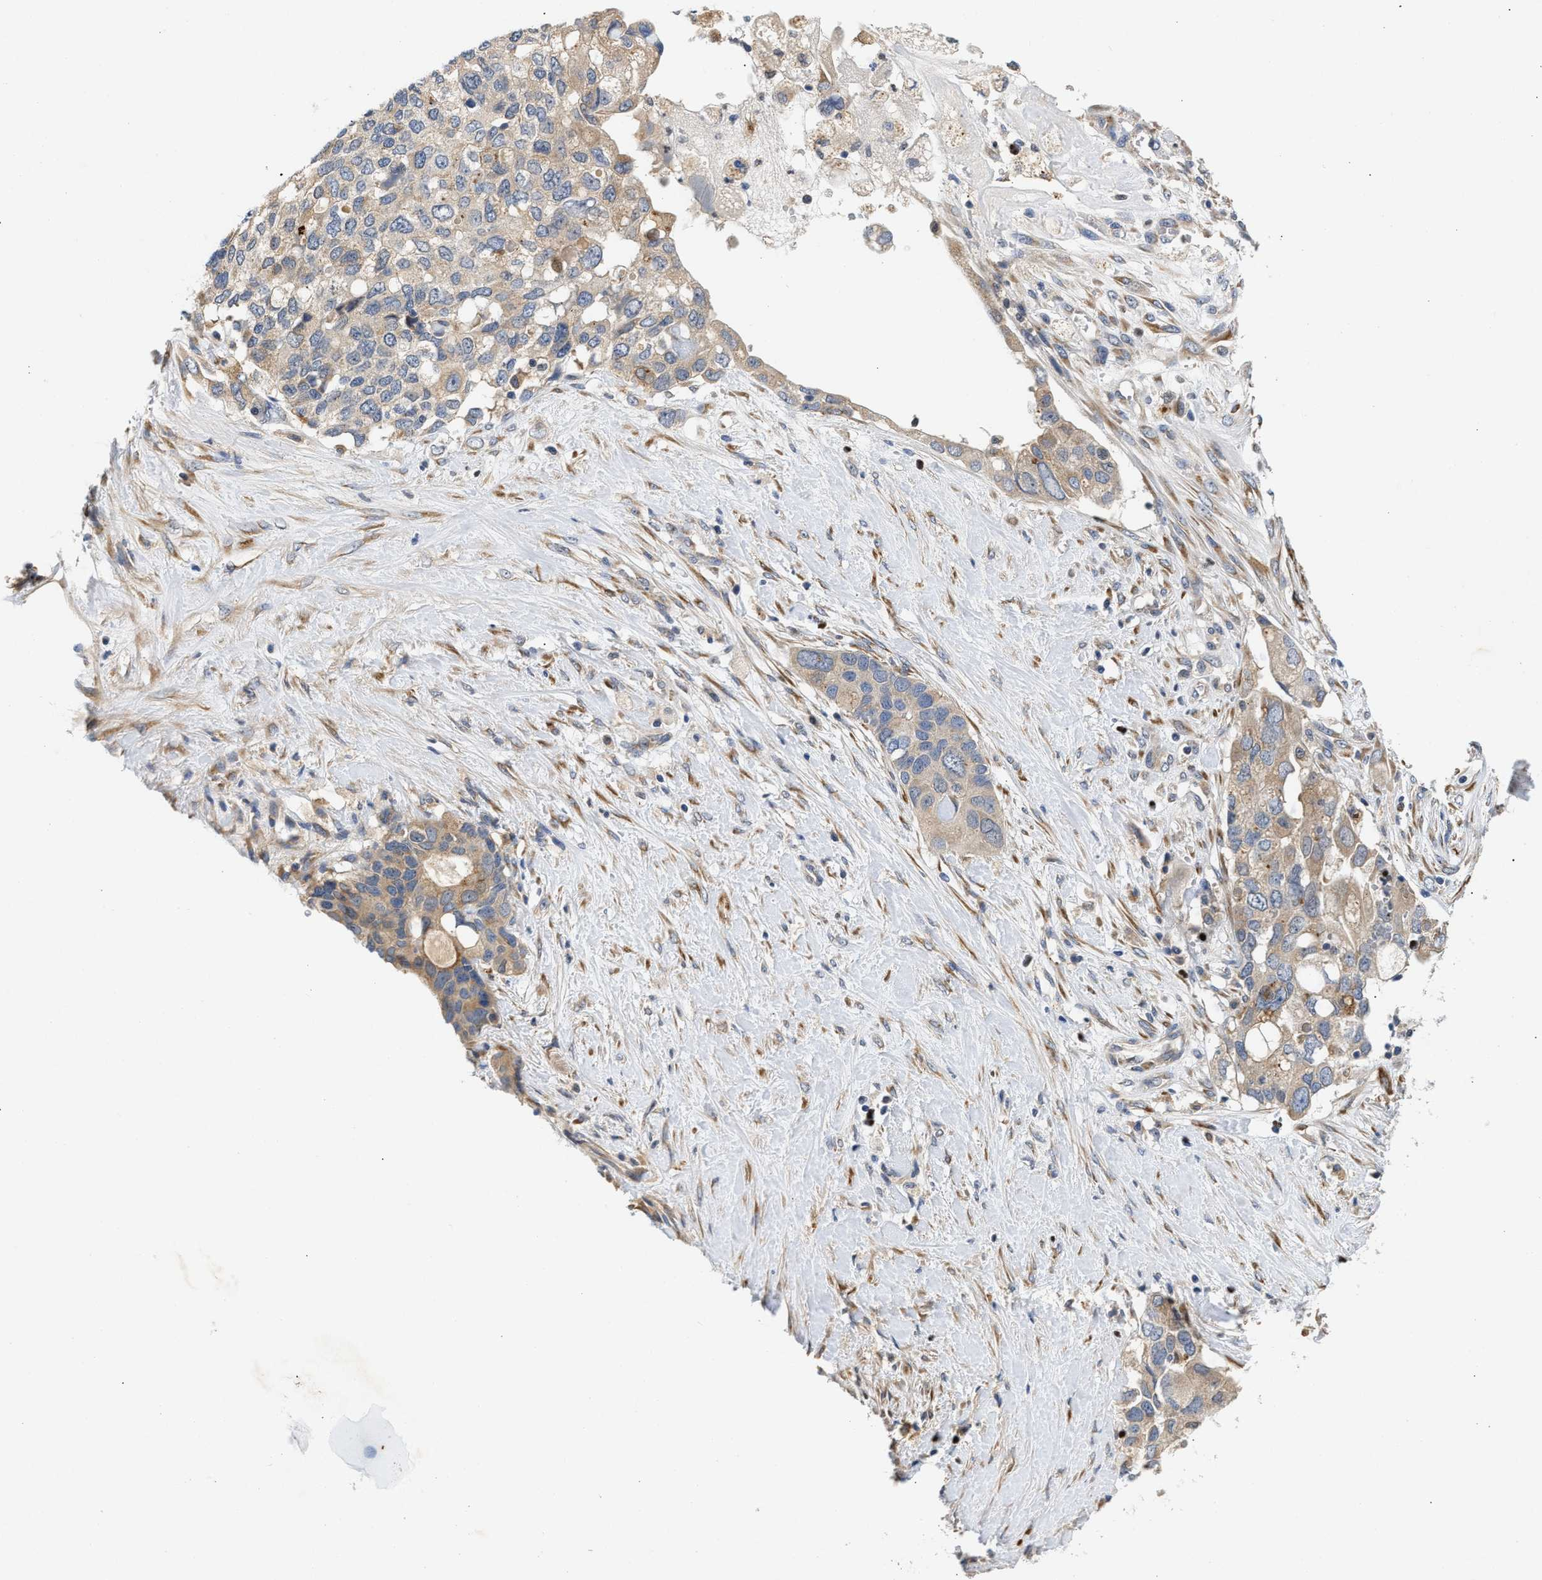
{"staining": {"intensity": "weak", "quantity": ">75%", "location": "cytoplasmic/membranous"}, "tissue": "pancreatic cancer", "cell_type": "Tumor cells", "image_type": "cancer", "snomed": [{"axis": "morphology", "description": "Adenocarcinoma, NOS"}, {"axis": "topography", "description": "Pancreas"}], "caption": "Pancreatic adenocarcinoma was stained to show a protein in brown. There is low levels of weak cytoplasmic/membranous staining in approximately >75% of tumor cells.", "gene": "PPM1L", "patient": {"sex": "female", "age": 56}}